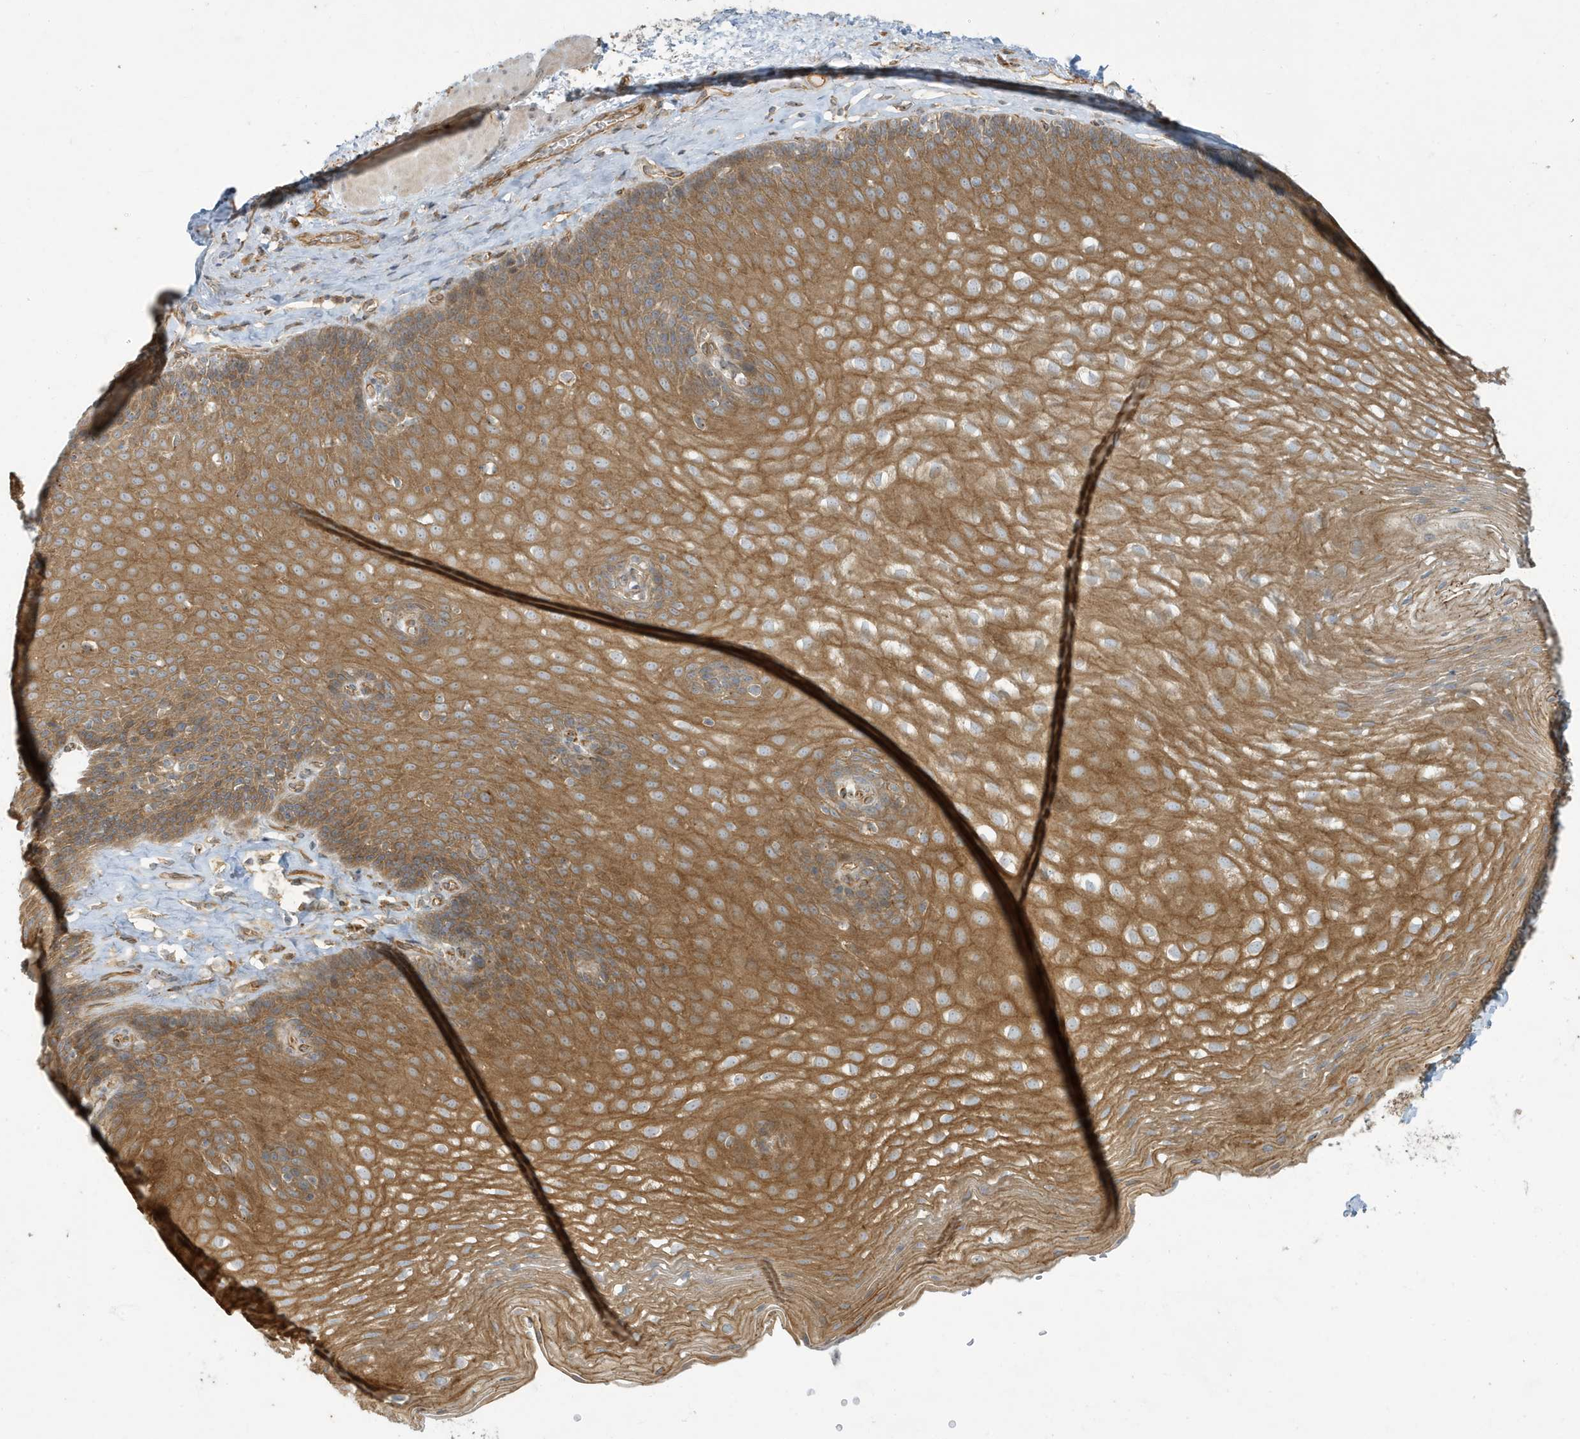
{"staining": {"intensity": "moderate", "quantity": ">75%", "location": "cytoplasmic/membranous"}, "tissue": "esophagus", "cell_type": "Squamous epithelial cells", "image_type": "normal", "snomed": [{"axis": "morphology", "description": "Normal tissue, NOS"}, {"axis": "topography", "description": "Esophagus"}], "caption": "Immunohistochemical staining of benign esophagus reveals >75% levels of moderate cytoplasmic/membranous protein staining in about >75% of squamous epithelial cells. The staining is performed using DAB (3,3'-diaminobenzidine) brown chromogen to label protein expression. The nuclei are counter-stained blue using hematoxylin.", "gene": "ATP23", "patient": {"sex": "female", "age": 66}}